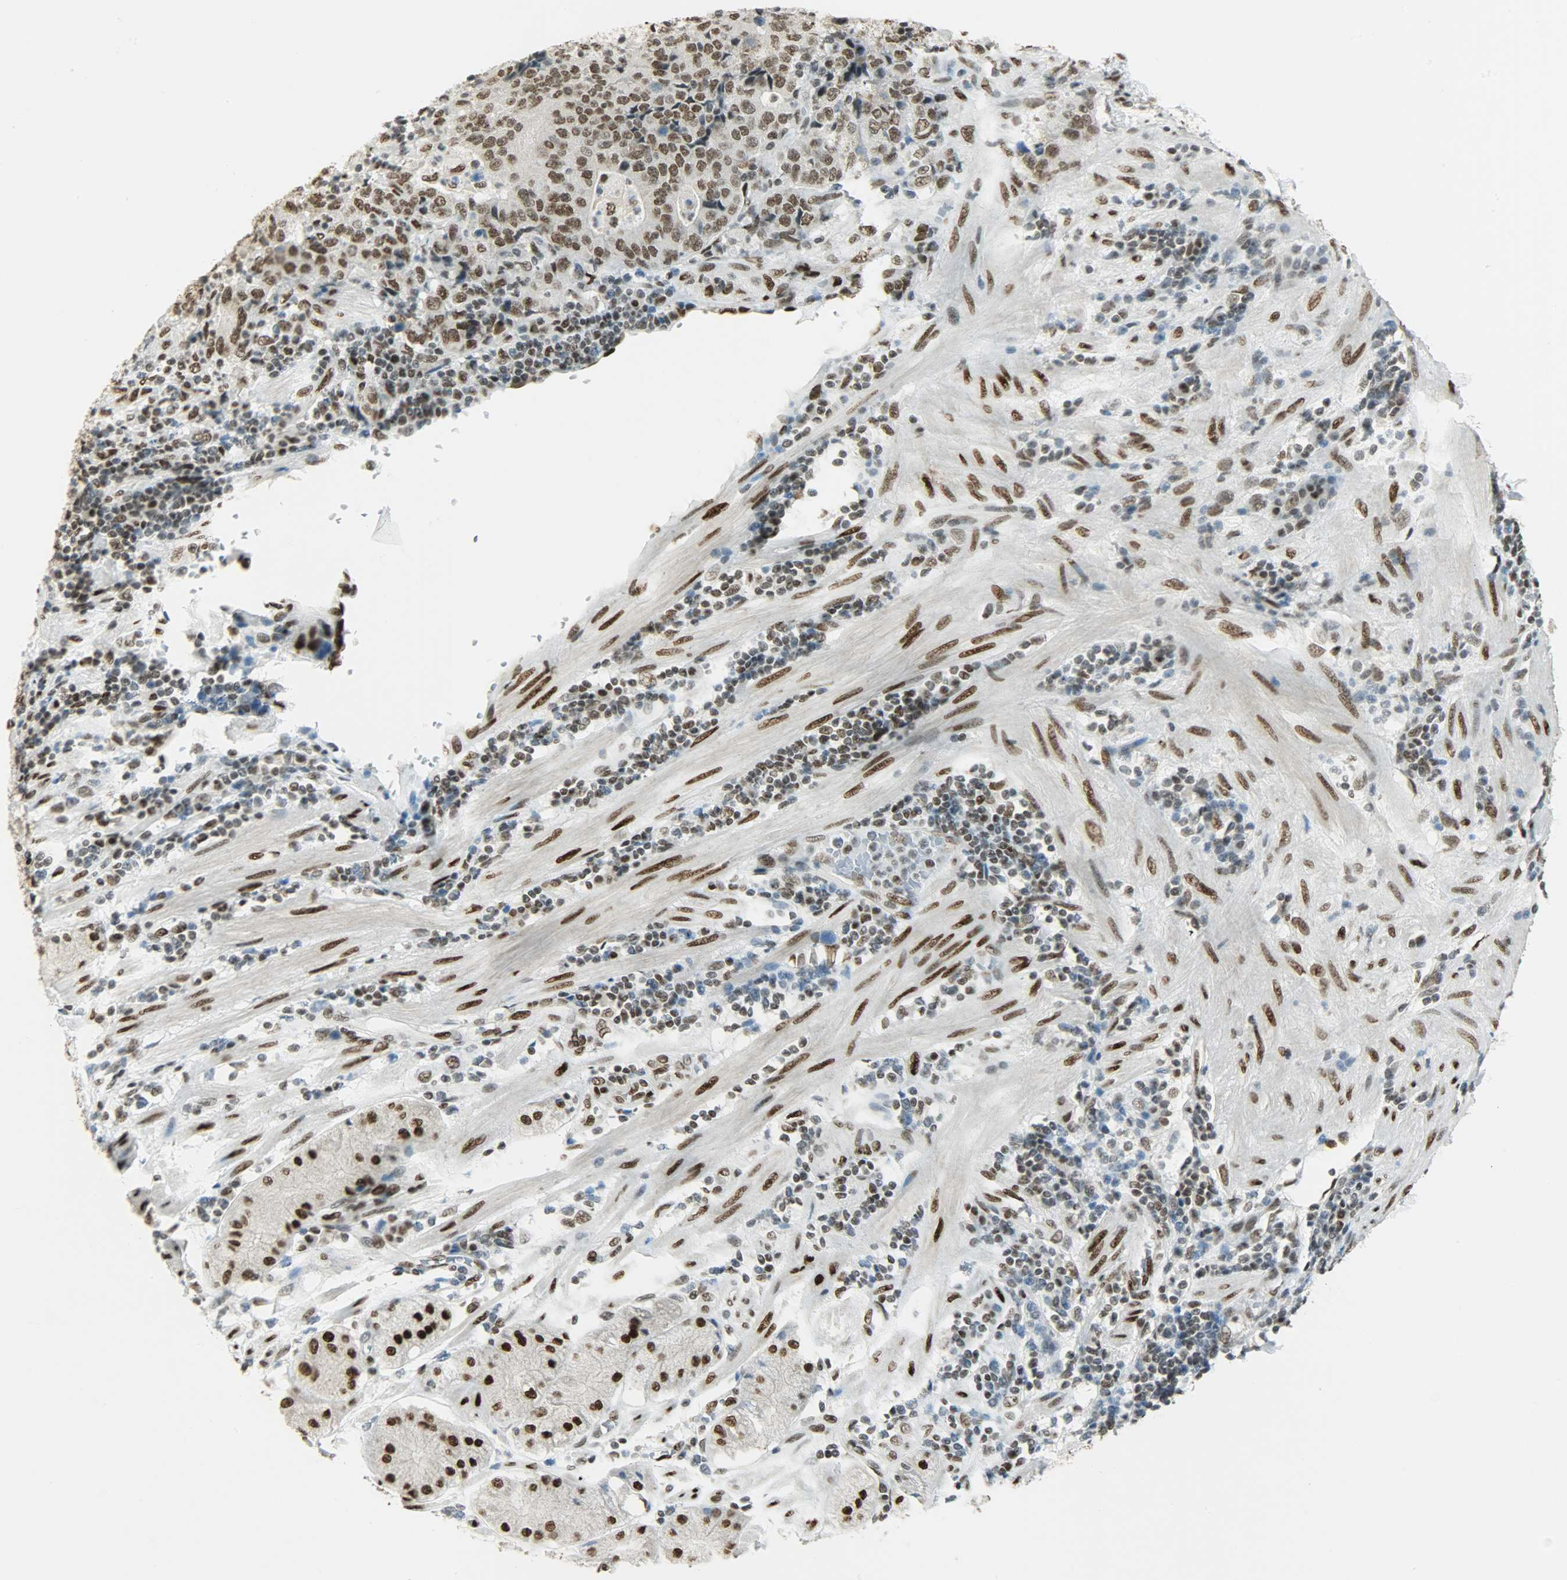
{"staining": {"intensity": "strong", "quantity": ">75%", "location": "nuclear"}, "tissue": "stomach cancer", "cell_type": "Tumor cells", "image_type": "cancer", "snomed": [{"axis": "morphology", "description": "Normal tissue, NOS"}, {"axis": "morphology", "description": "Adenocarcinoma, NOS"}, {"axis": "topography", "description": "Stomach, upper"}, {"axis": "topography", "description": "Stomach"}], "caption": "This image demonstrates immunohistochemistry (IHC) staining of human stomach cancer (adenocarcinoma), with high strong nuclear staining in approximately >75% of tumor cells.", "gene": "MYEF2", "patient": {"sex": "male", "age": 59}}